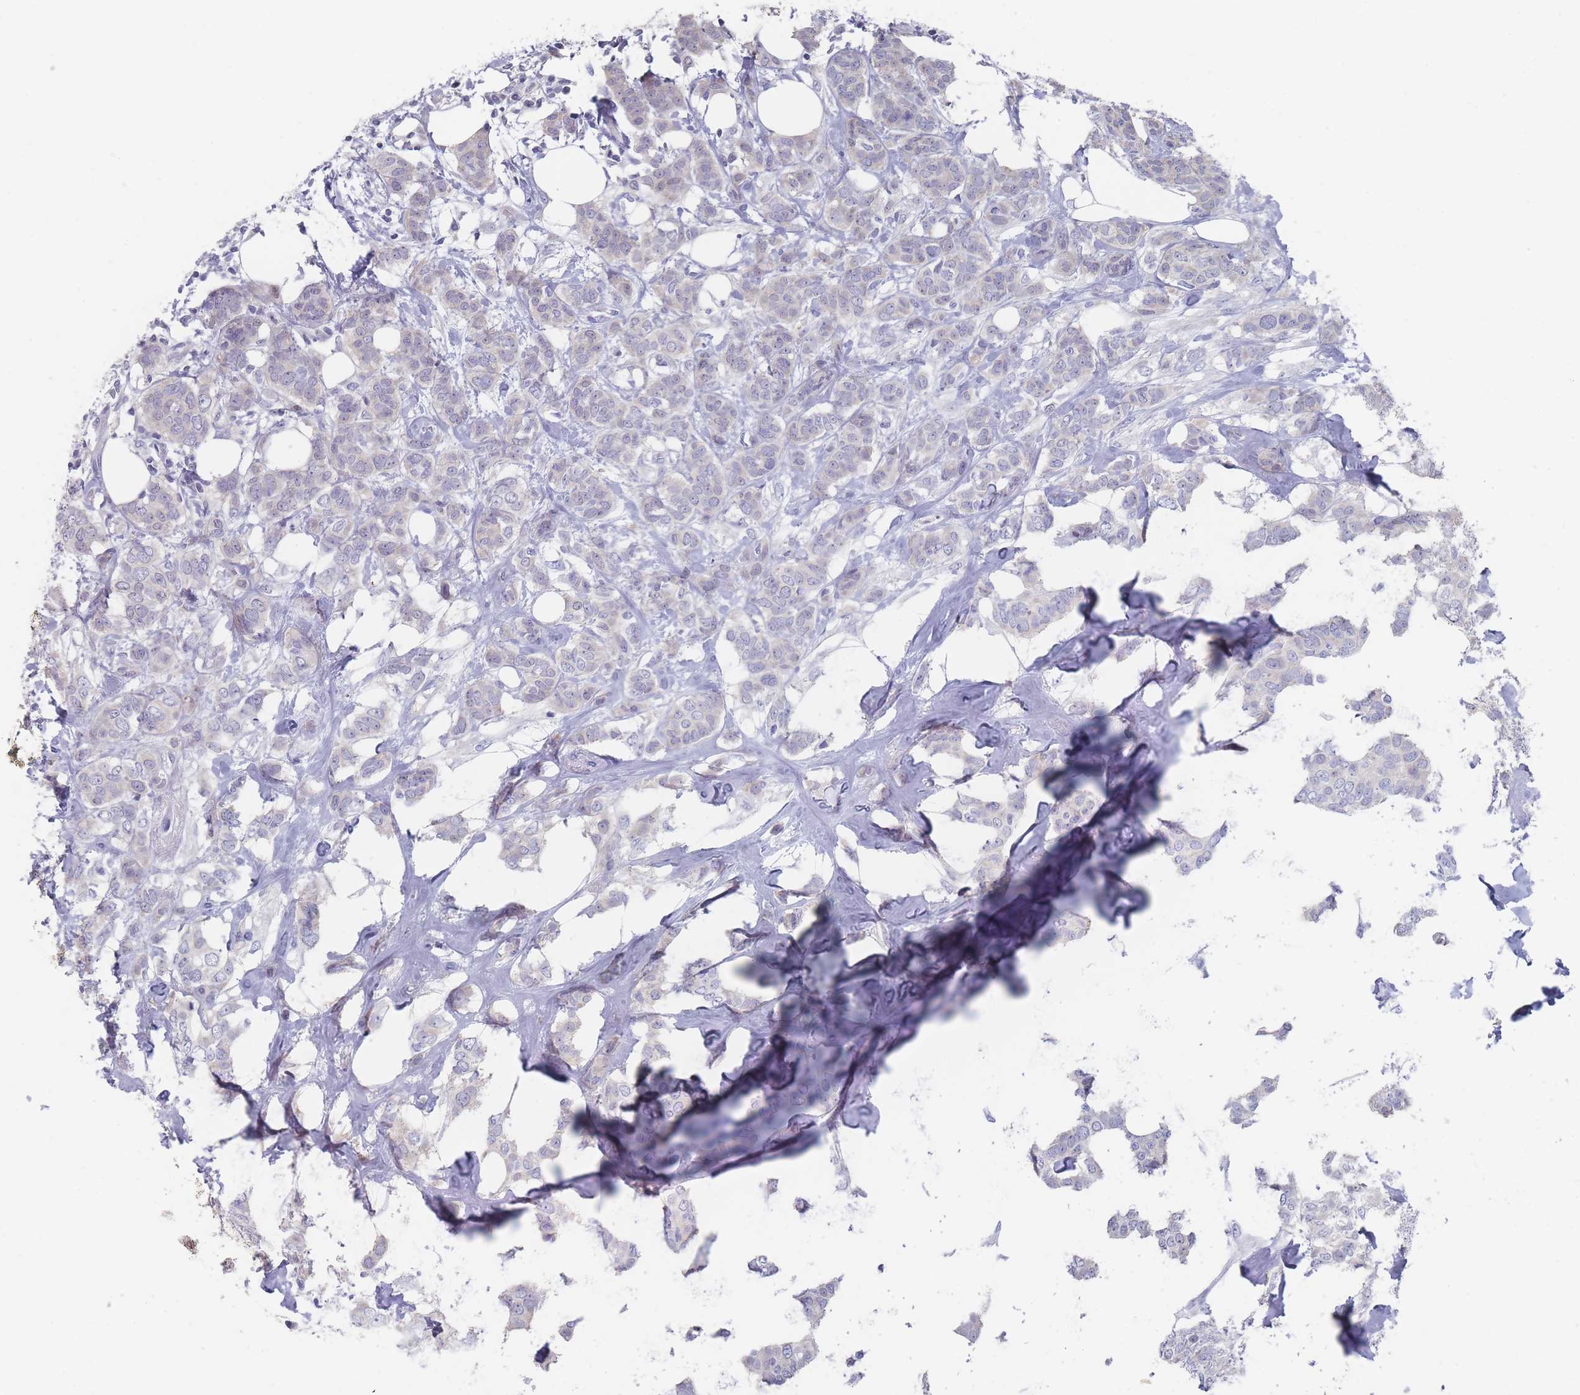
{"staining": {"intensity": "negative", "quantity": "none", "location": "none"}, "tissue": "breast cancer", "cell_type": "Tumor cells", "image_type": "cancer", "snomed": [{"axis": "morphology", "description": "Duct carcinoma"}, {"axis": "topography", "description": "Breast"}], "caption": "IHC histopathology image of neoplastic tissue: human invasive ductal carcinoma (breast) stained with DAB (3,3'-diaminobenzidine) reveals no significant protein positivity in tumor cells.", "gene": "CYP51A1", "patient": {"sex": "female", "age": 72}}